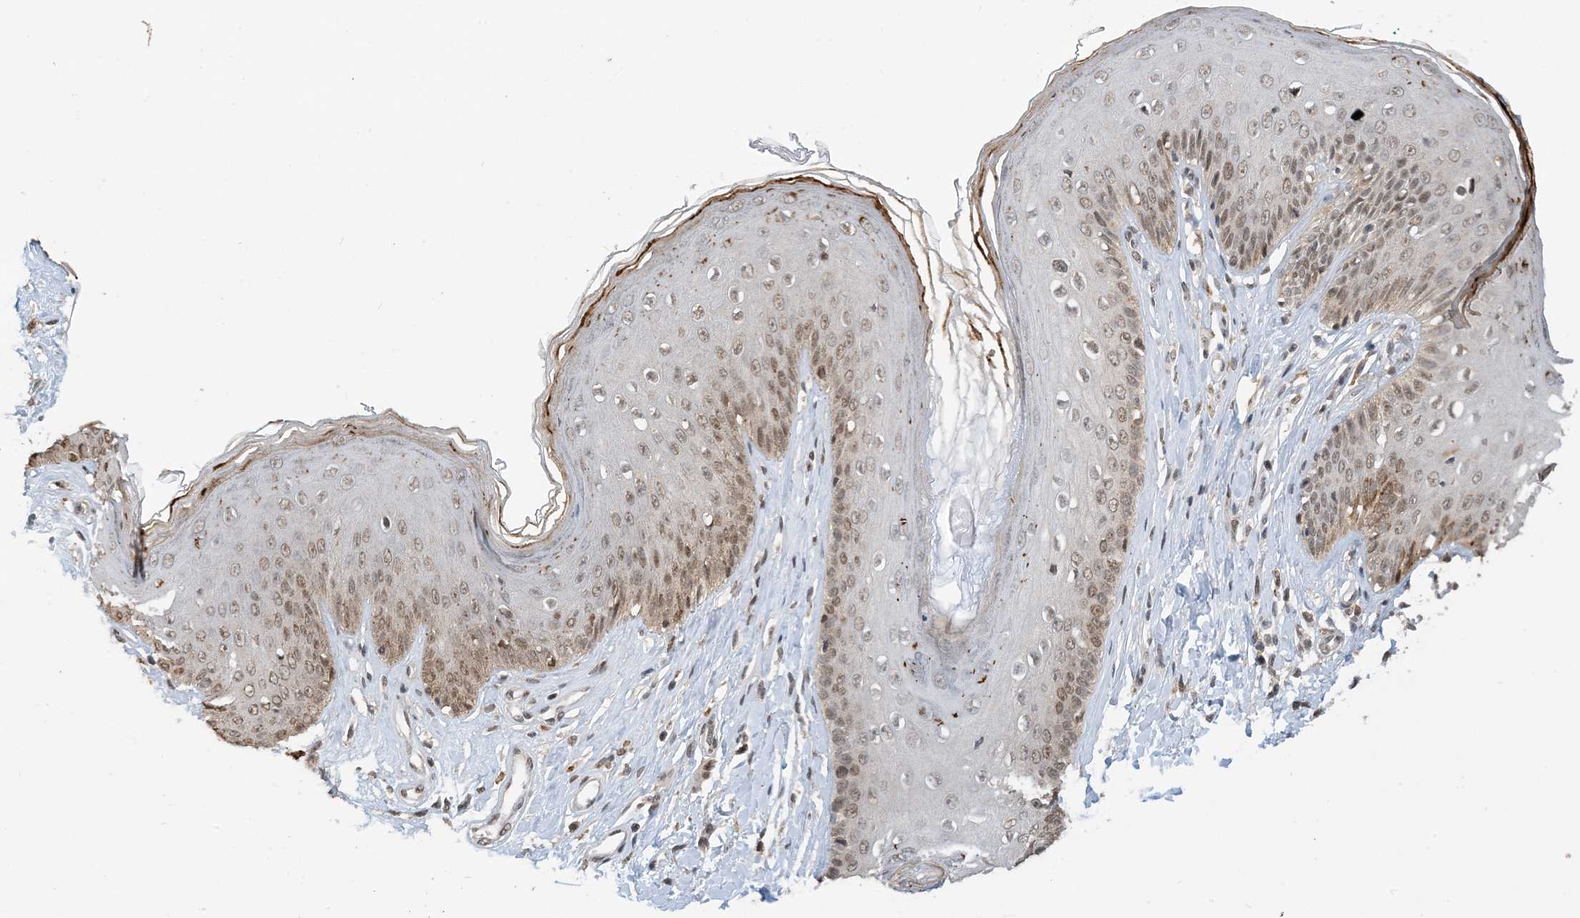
{"staining": {"intensity": "moderate", "quantity": "<25%", "location": "nuclear"}, "tissue": "skin", "cell_type": "Epidermal cells", "image_type": "normal", "snomed": [{"axis": "morphology", "description": "Normal tissue, NOS"}, {"axis": "morphology", "description": "Squamous cell carcinoma, NOS"}, {"axis": "topography", "description": "Vulva"}], "caption": "The histopathology image demonstrates immunohistochemical staining of normal skin. There is moderate nuclear positivity is present in approximately <25% of epidermal cells. (DAB IHC with brightfield microscopy, high magnification).", "gene": "ACYP2", "patient": {"sex": "female", "age": 85}}